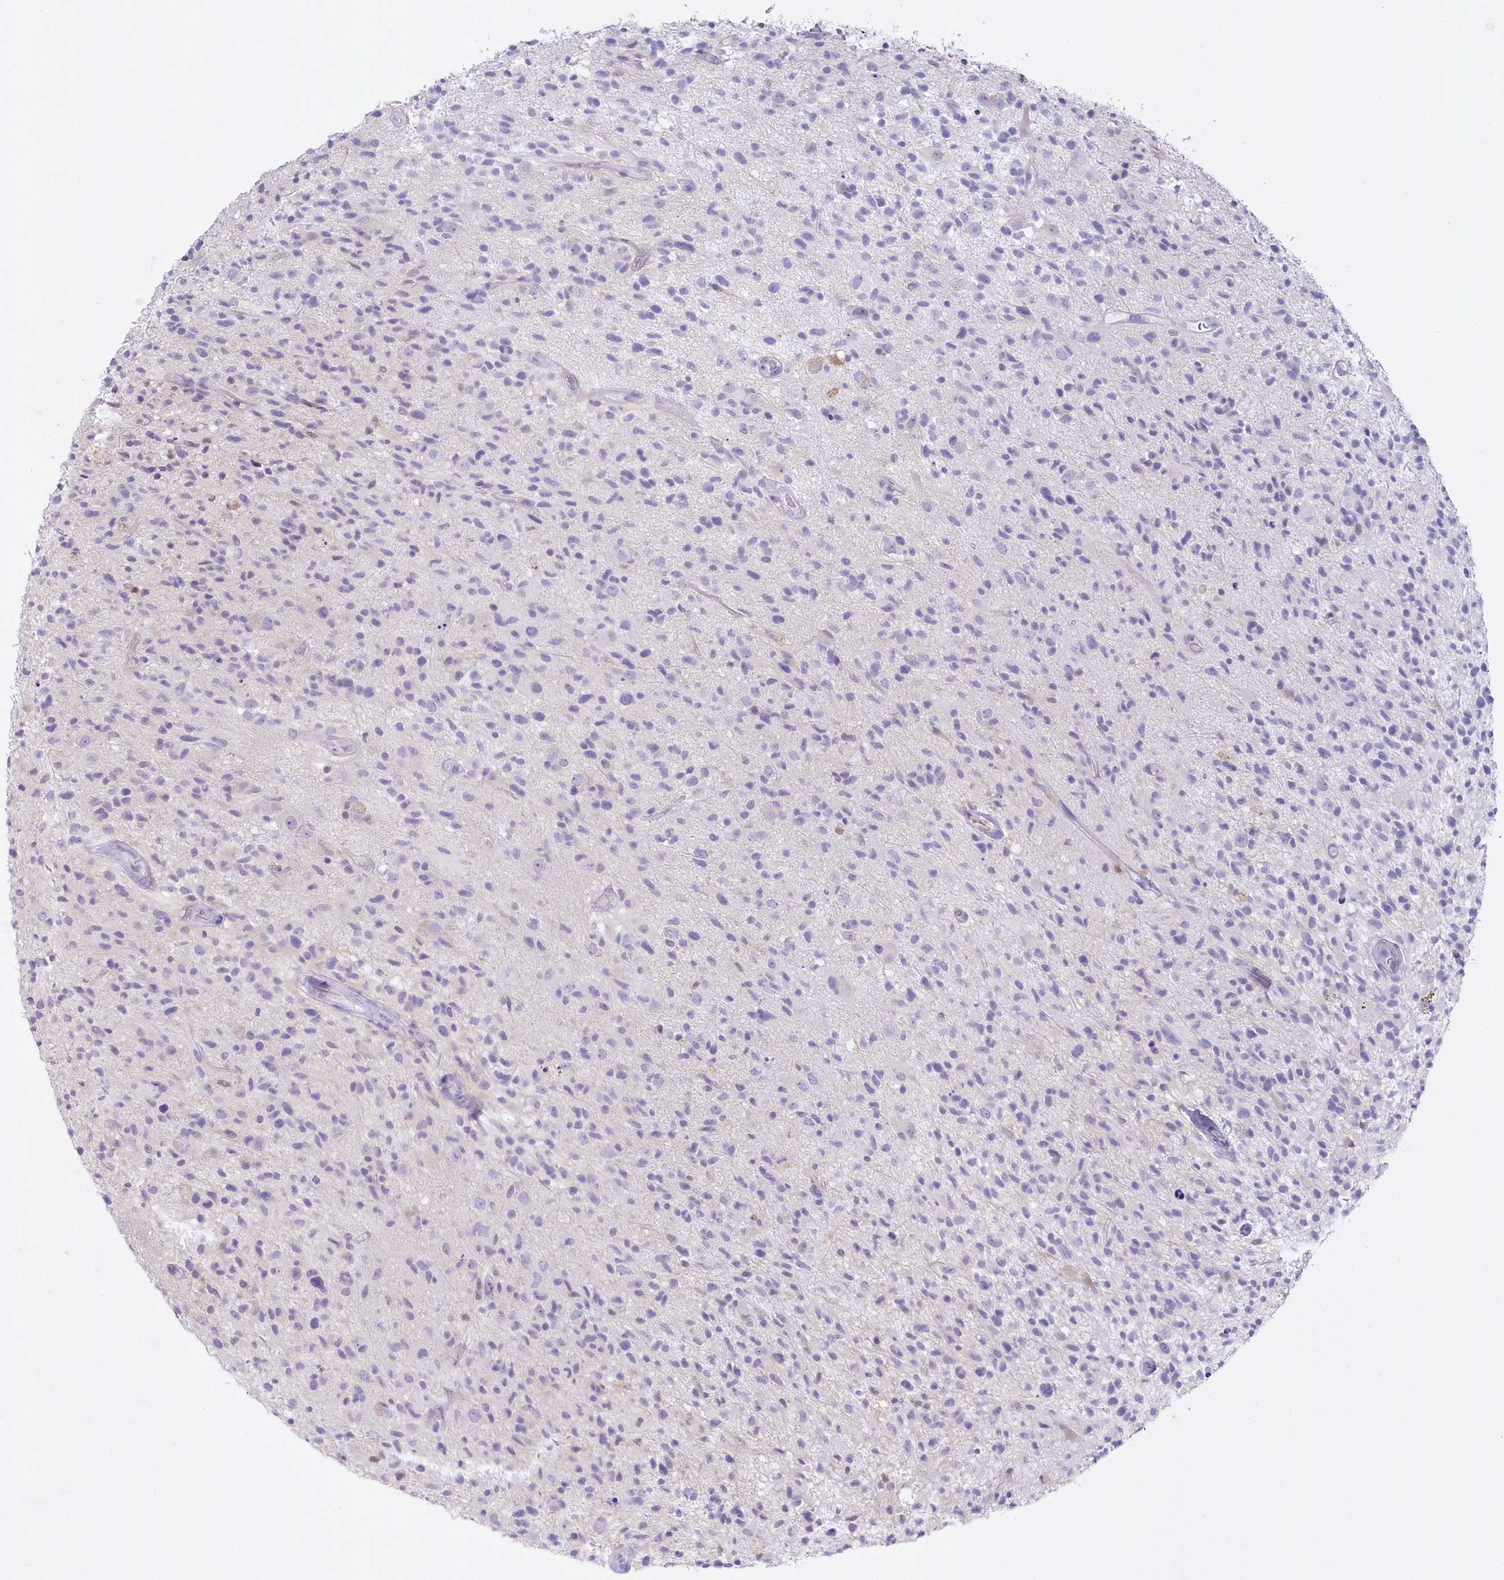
{"staining": {"intensity": "negative", "quantity": "none", "location": "none"}, "tissue": "glioma", "cell_type": "Tumor cells", "image_type": "cancer", "snomed": [{"axis": "morphology", "description": "Glioma, malignant, High grade"}, {"axis": "morphology", "description": "Glioblastoma, NOS"}, {"axis": "topography", "description": "Brain"}], "caption": "DAB immunohistochemical staining of human glioma exhibits no significant positivity in tumor cells. The staining was performed using DAB to visualize the protein expression in brown, while the nuclei were stained in blue with hematoxylin (Magnification: 20x).", "gene": "UBA6", "patient": {"sex": "male", "age": 60}}